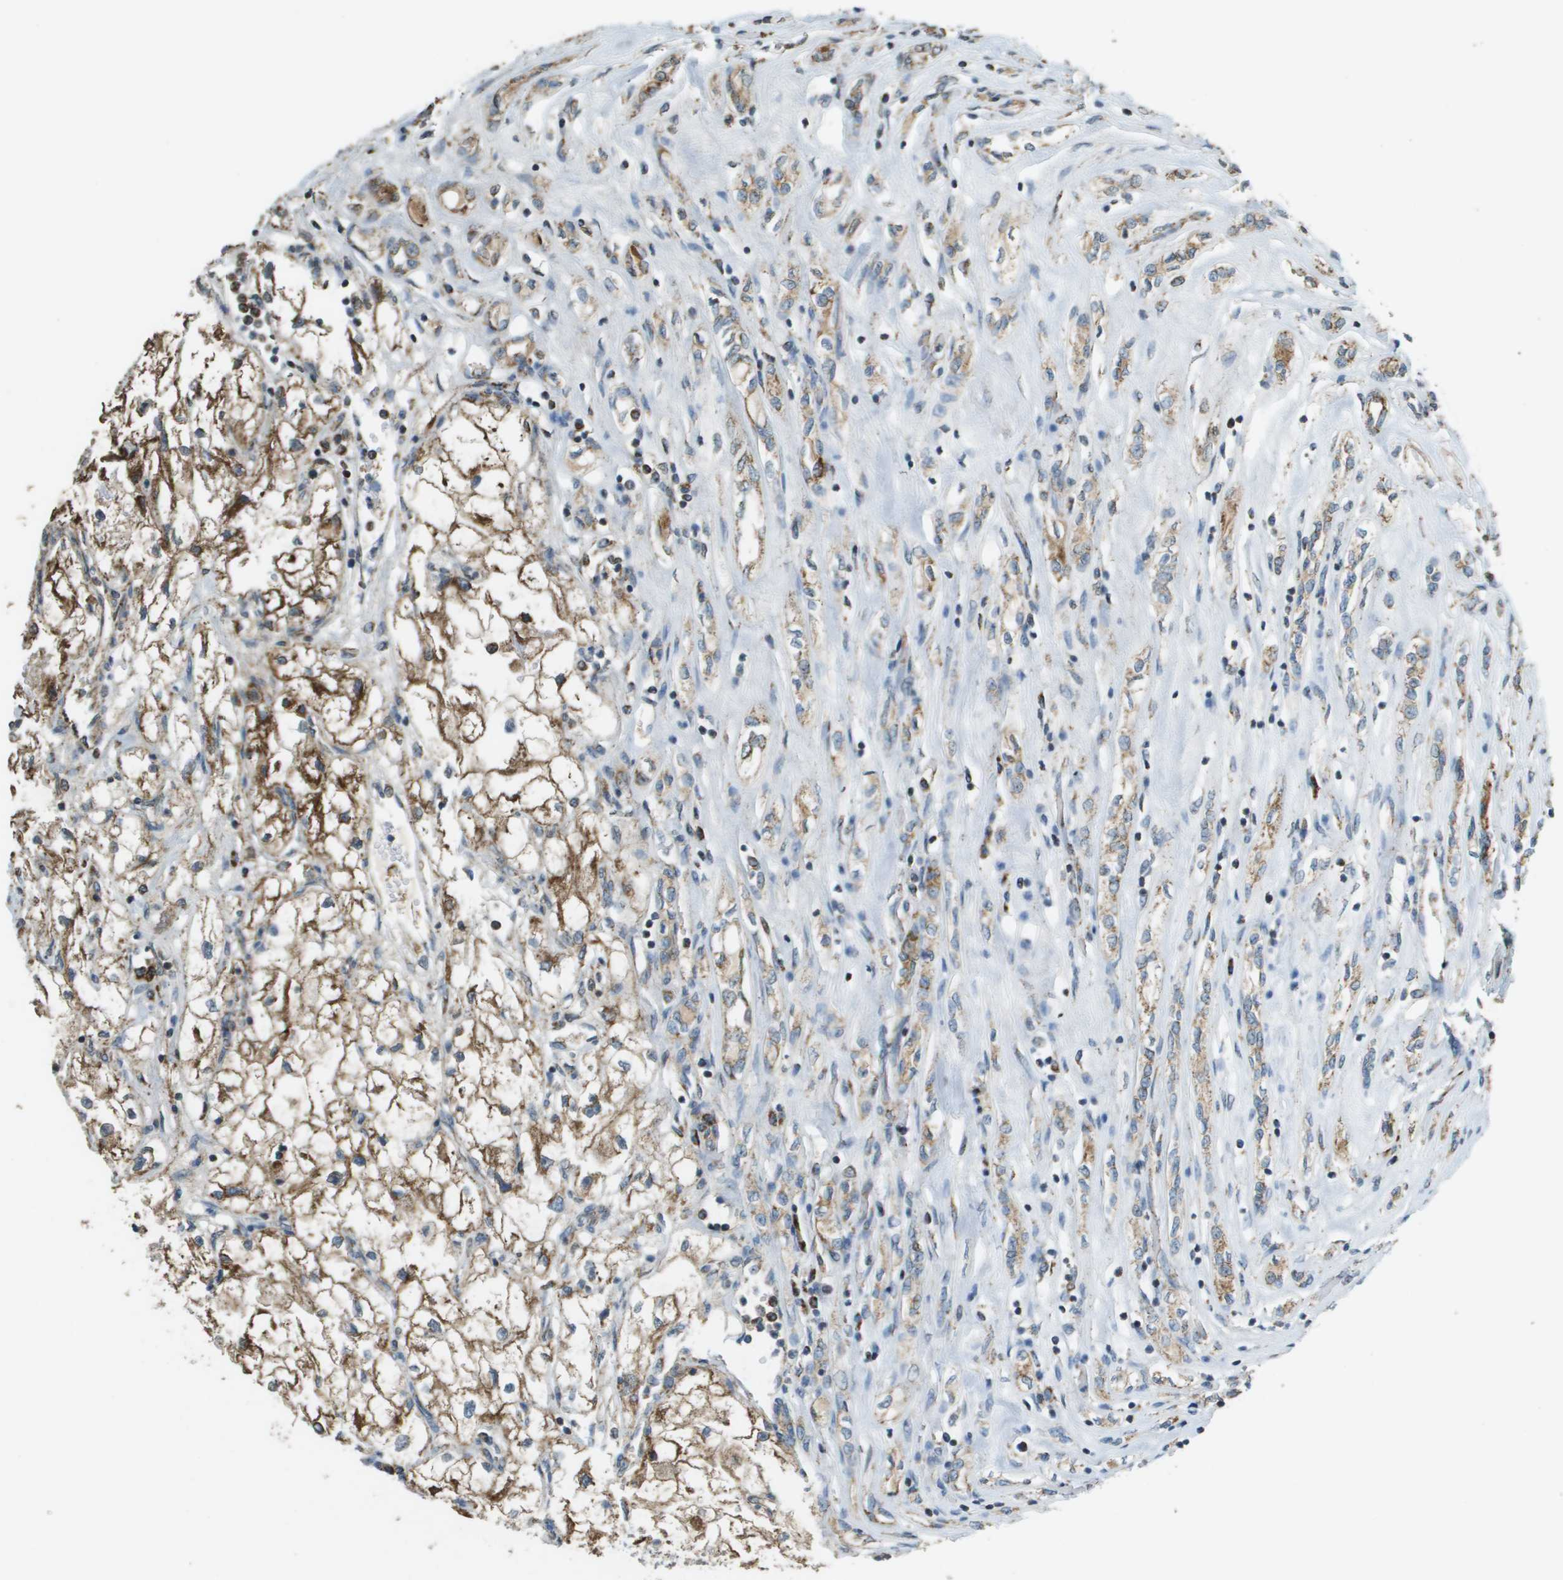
{"staining": {"intensity": "moderate", "quantity": ">75%", "location": "cytoplasmic/membranous"}, "tissue": "renal cancer", "cell_type": "Tumor cells", "image_type": "cancer", "snomed": [{"axis": "morphology", "description": "Adenocarcinoma, NOS"}, {"axis": "topography", "description": "Kidney"}], "caption": "Immunohistochemical staining of renal adenocarcinoma shows medium levels of moderate cytoplasmic/membranous staining in approximately >75% of tumor cells.", "gene": "FH", "patient": {"sex": "female", "age": 70}}